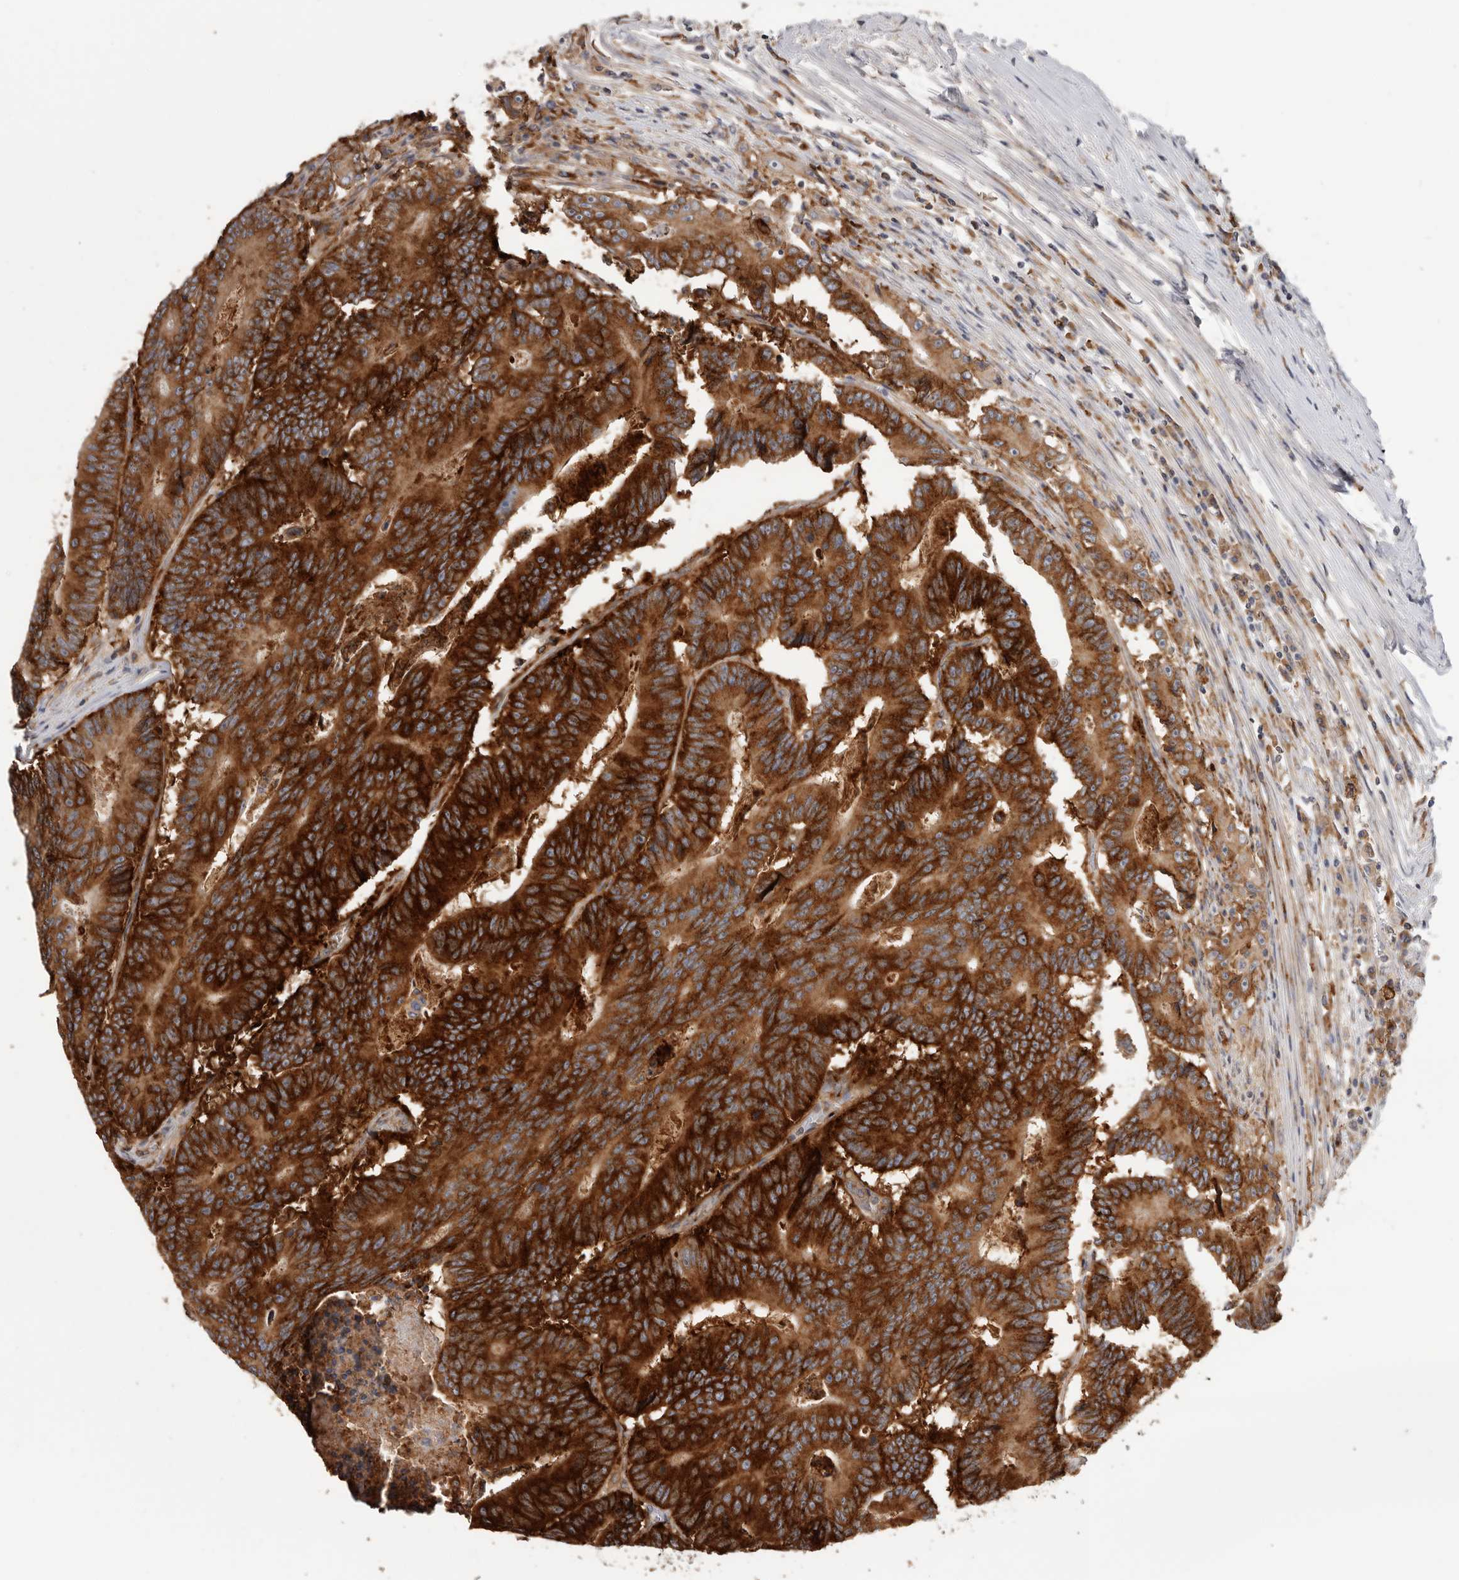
{"staining": {"intensity": "strong", "quantity": ">75%", "location": "cytoplasmic/membranous"}, "tissue": "colorectal cancer", "cell_type": "Tumor cells", "image_type": "cancer", "snomed": [{"axis": "morphology", "description": "Adenocarcinoma, NOS"}, {"axis": "topography", "description": "Colon"}], "caption": "Colorectal cancer (adenocarcinoma) stained with a protein marker exhibits strong staining in tumor cells.", "gene": "TFRC", "patient": {"sex": "male", "age": 83}}